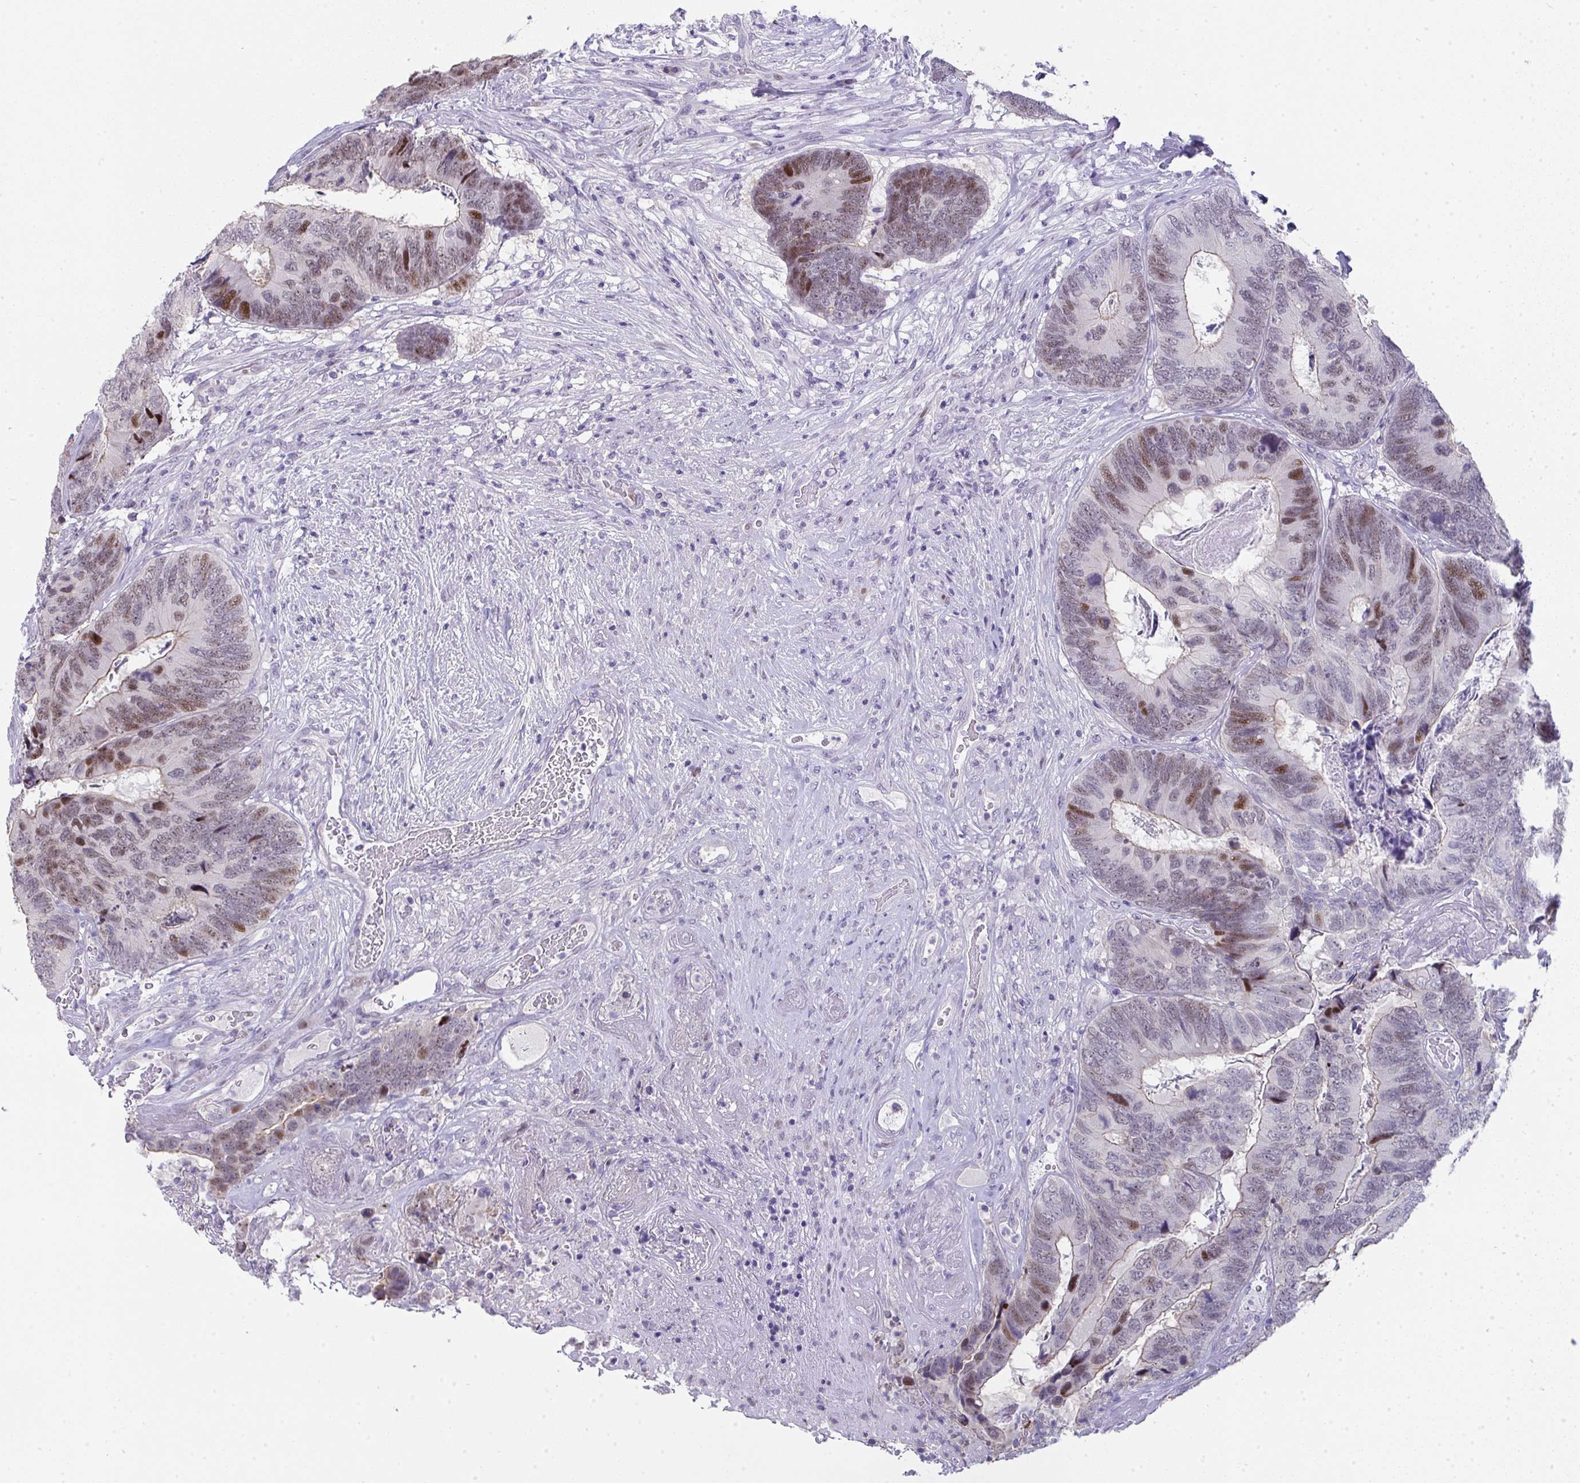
{"staining": {"intensity": "moderate", "quantity": "25%-75%", "location": "nuclear"}, "tissue": "colorectal cancer", "cell_type": "Tumor cells", "image_type": "cancer", "snomed": [{"axis": "morphology", "description": "Adenocarcinoma, NOS"}, {"axis": "topography", "description": "Colon"}], "caption": "Moderate nuclear protein positivity is appreciated in about 25%-75% of tumor cells in colorectal cancer (adenocarcinoma).", "gene": "GALNT16", "patient": {"sex": "female", "age": 67}}